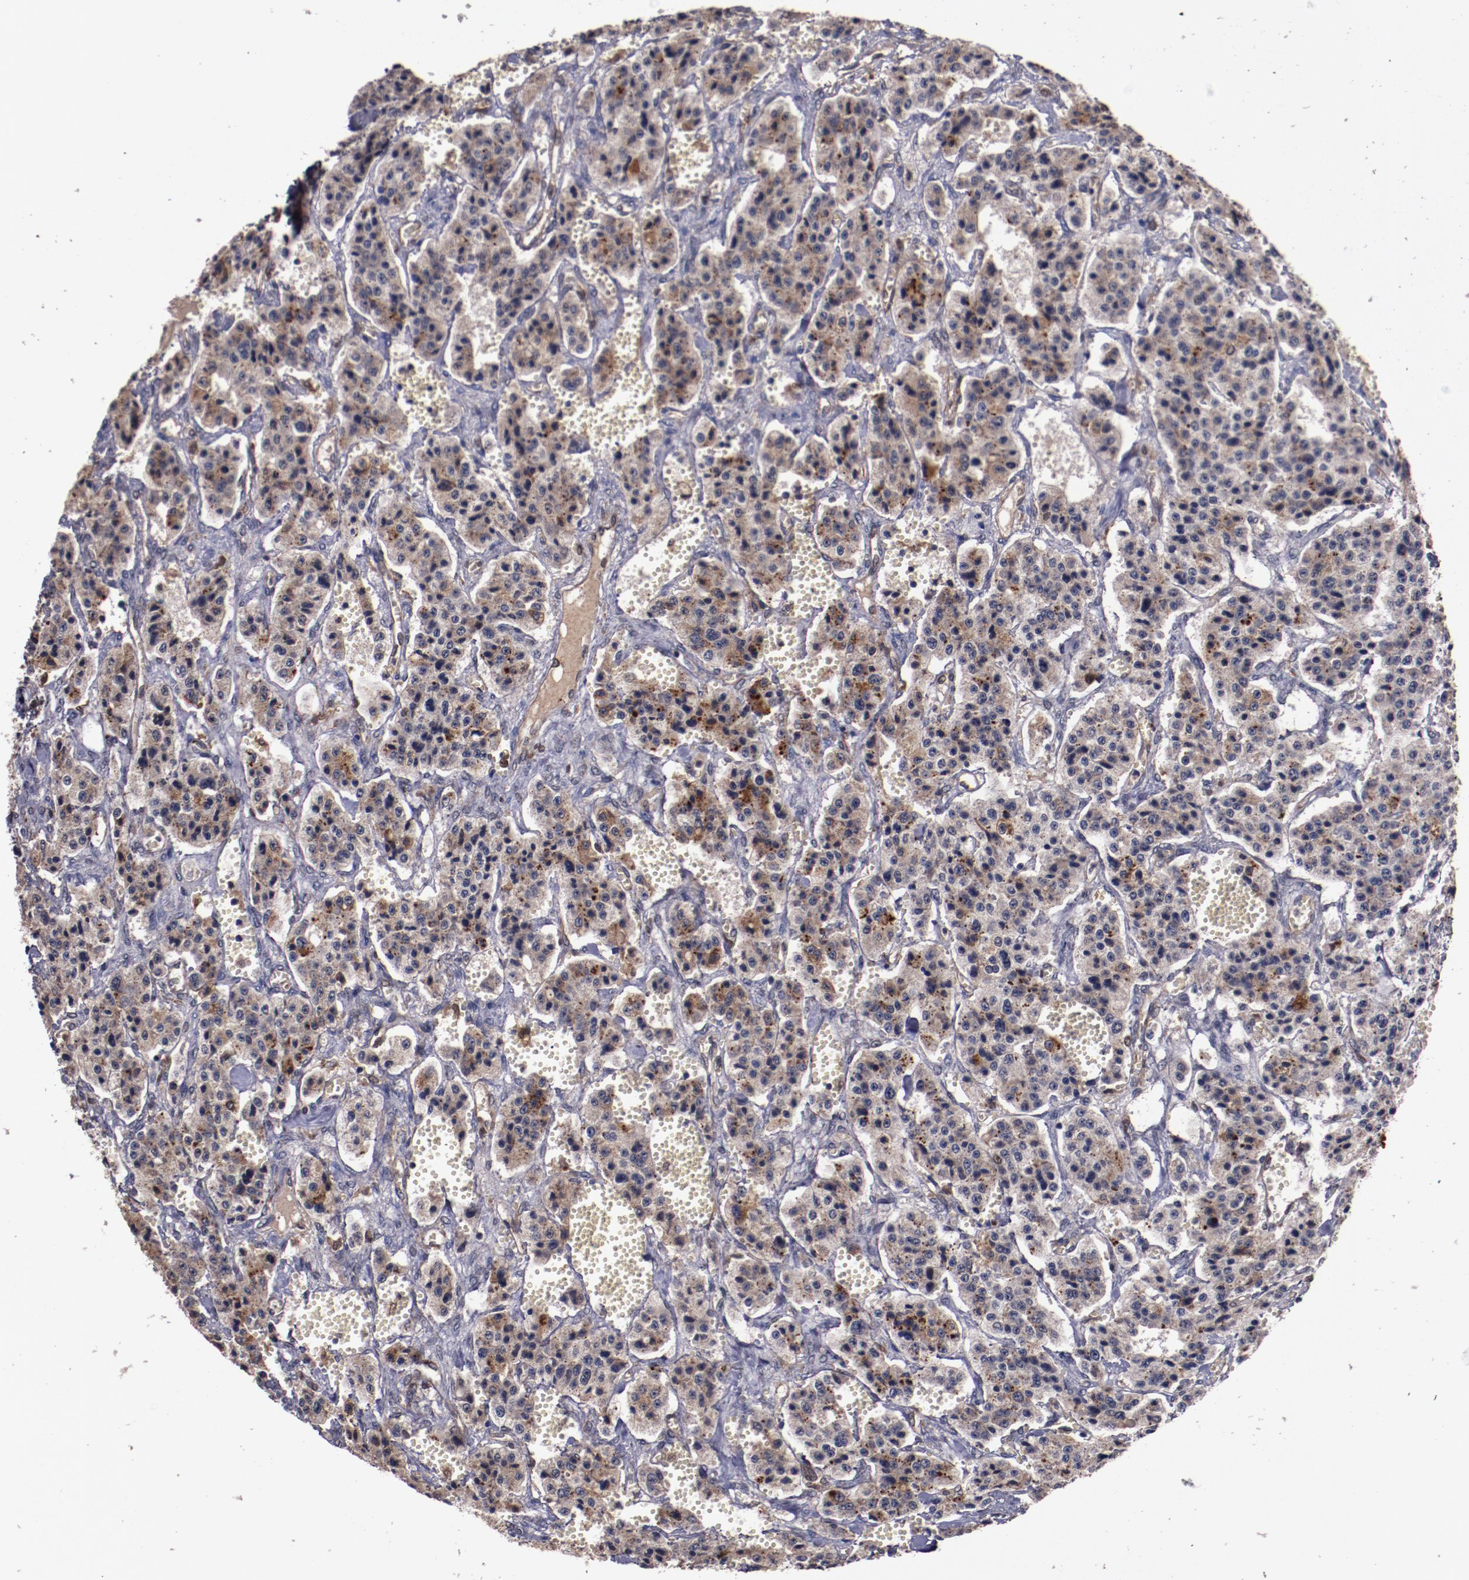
{"staining": {"intensity": "weak", "quantity": ">75%", "location": "cytoplasmic/membranous"}, "tissue": "carcinoid", "cell_type": "Tumor cells", "image_type": "cancer", "snomed": [{"axis": "morphology", "description": "Carcinoid, malignant, NOS"}, {"axis": "topography", "description": "Small intestine"}], "caption": "Carcinoid was stained to show a protein in brown. There is low levels of weak cytoplasmic/membranous positivity in about >75% of tumor cells.", "gene": "CHEK2", "patient": {"sex": "male", "age": 52}}